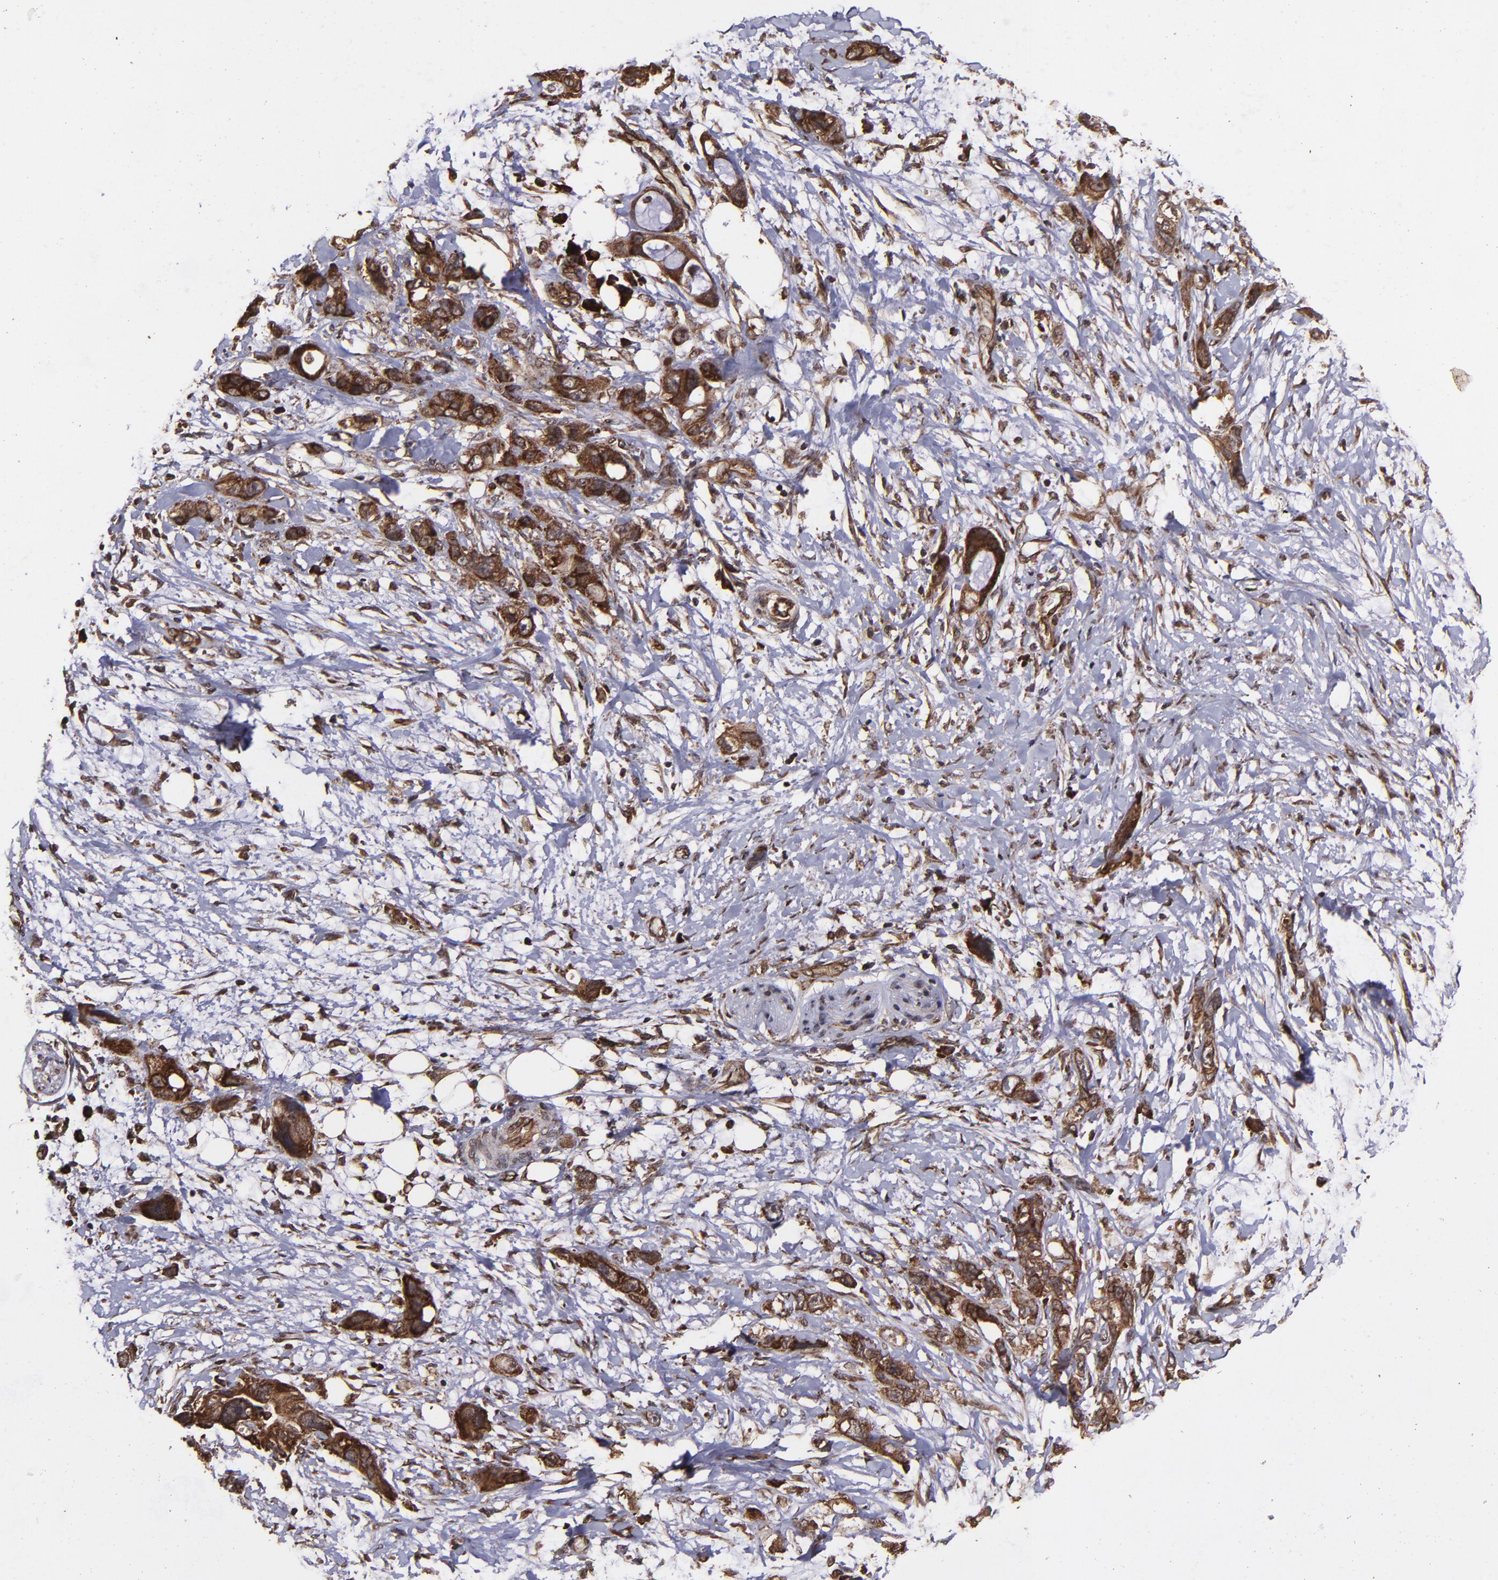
{"staining": {"intensity": "strong", "quantity": ">75%", "location": "cytoplasmic/membranous,nuclear"}, "tissue": "stomach cancer", "cell_type": "Tumor cells", "image_type": "cancer", "snomed": [{"axis": "morphology", "description": "Adenocarcinoma, NOS"}, {"axis": "topography", "description": "Stomach, upper"}], "caption": "High-power microscopy captured an immunohistochemistry histopathology image of stomach cancer (adenocarcinoma), revealing strong cytoplasmic/membranous and nuclear expression in about >75% of tumor cells. (Stains: DAB in brown, nuclei in blue, Microscopy: brightfield microscopy at high magnification).", "gene": "EIF4ENIF1", "patient": {"sex": "male", "age": 47}}